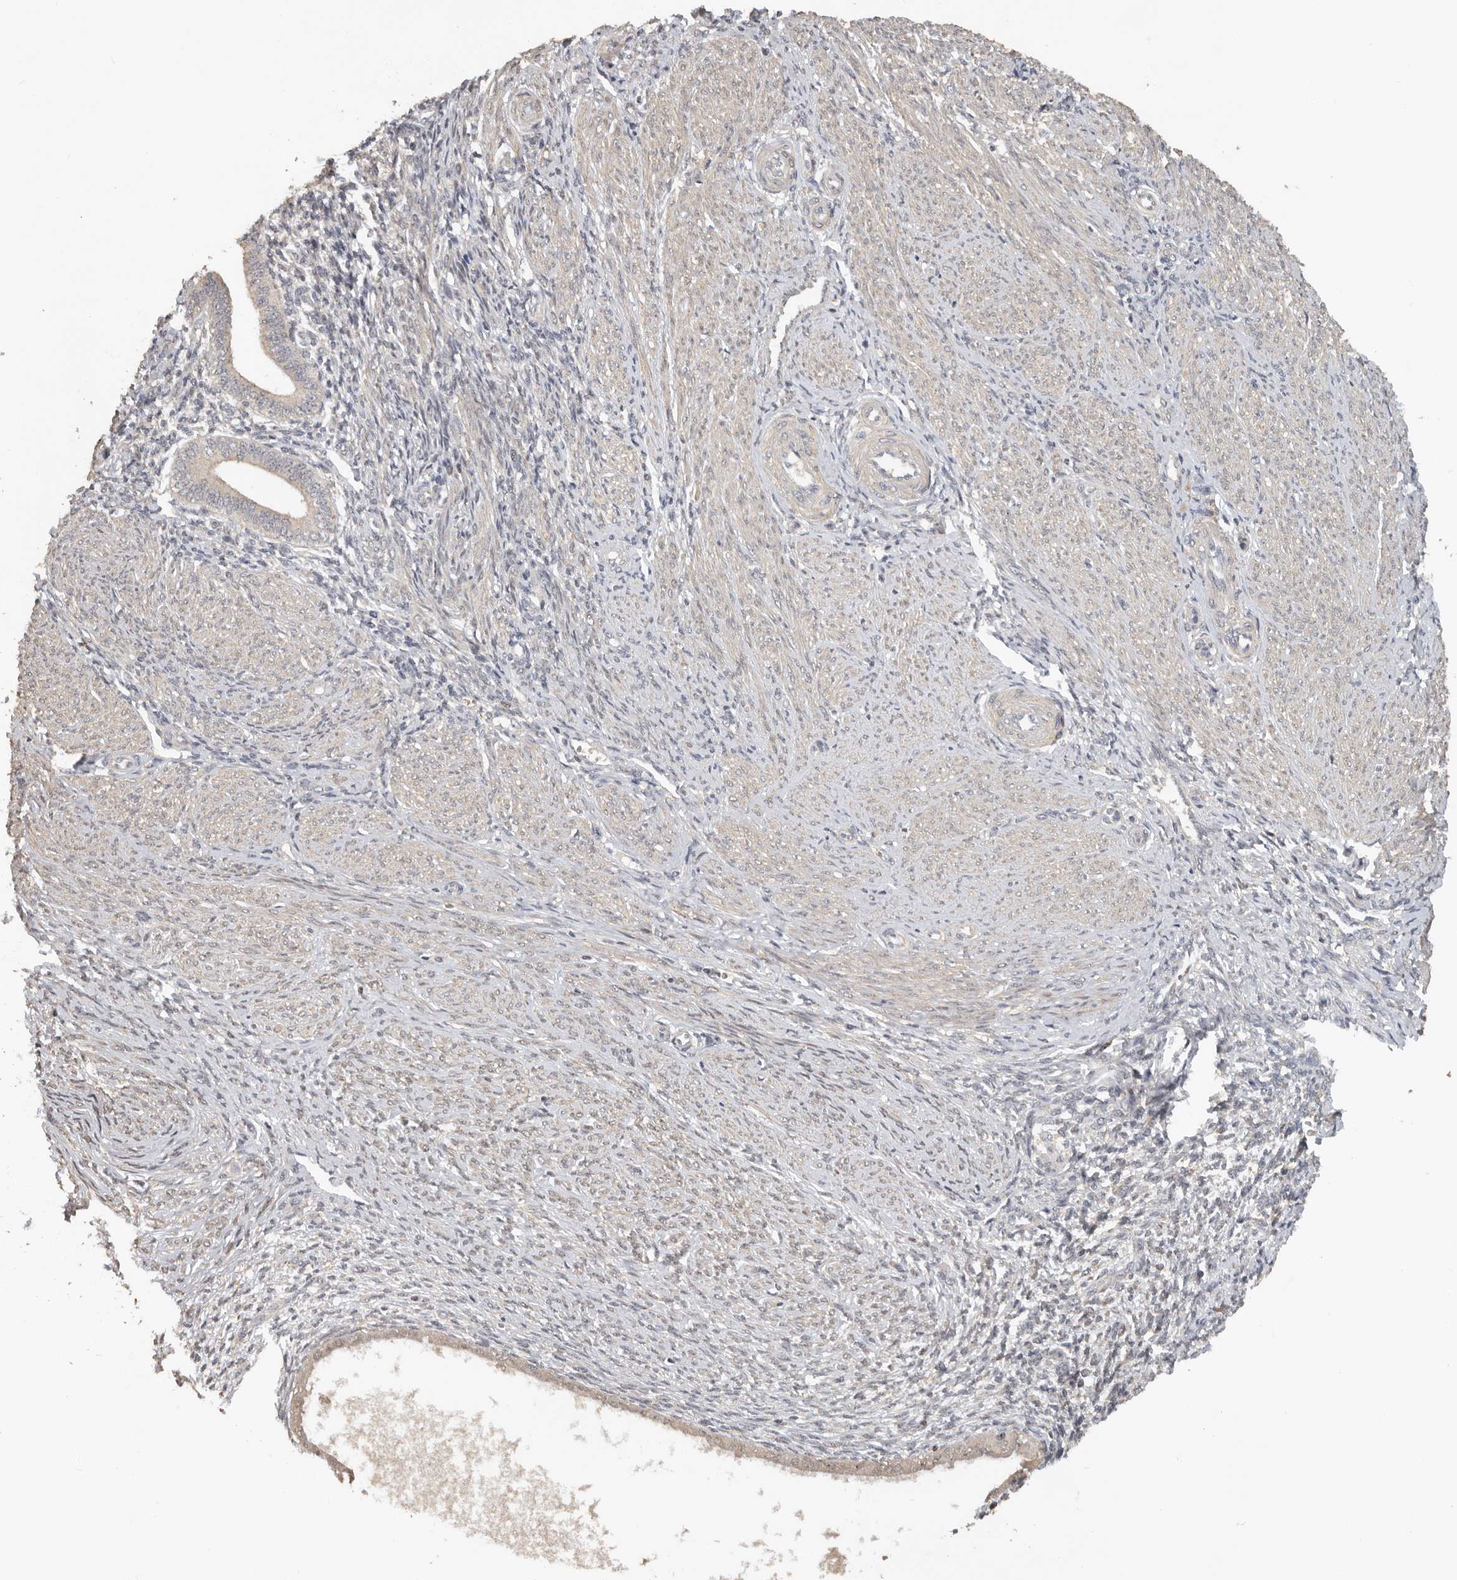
{"staining": {"intensity": "negative", "quantity": "none", "location": "none"}, "tissue": "endometrium", "cell_type": "Cells in endometrial stroma", "image_type": "normal", "snomed": [{"axis": "morphology", "description": "Normal tissue, NOS"}, {"axis": "topography", "description": "Endometrium"}], "caption": "This is an immunohistochemistry (IHC) histopathology image of normal endometrium. There is no staining in cells in endometrial stroma.", "gene": "HENMT1", "patient": {"sex": "female", "age": 42}}